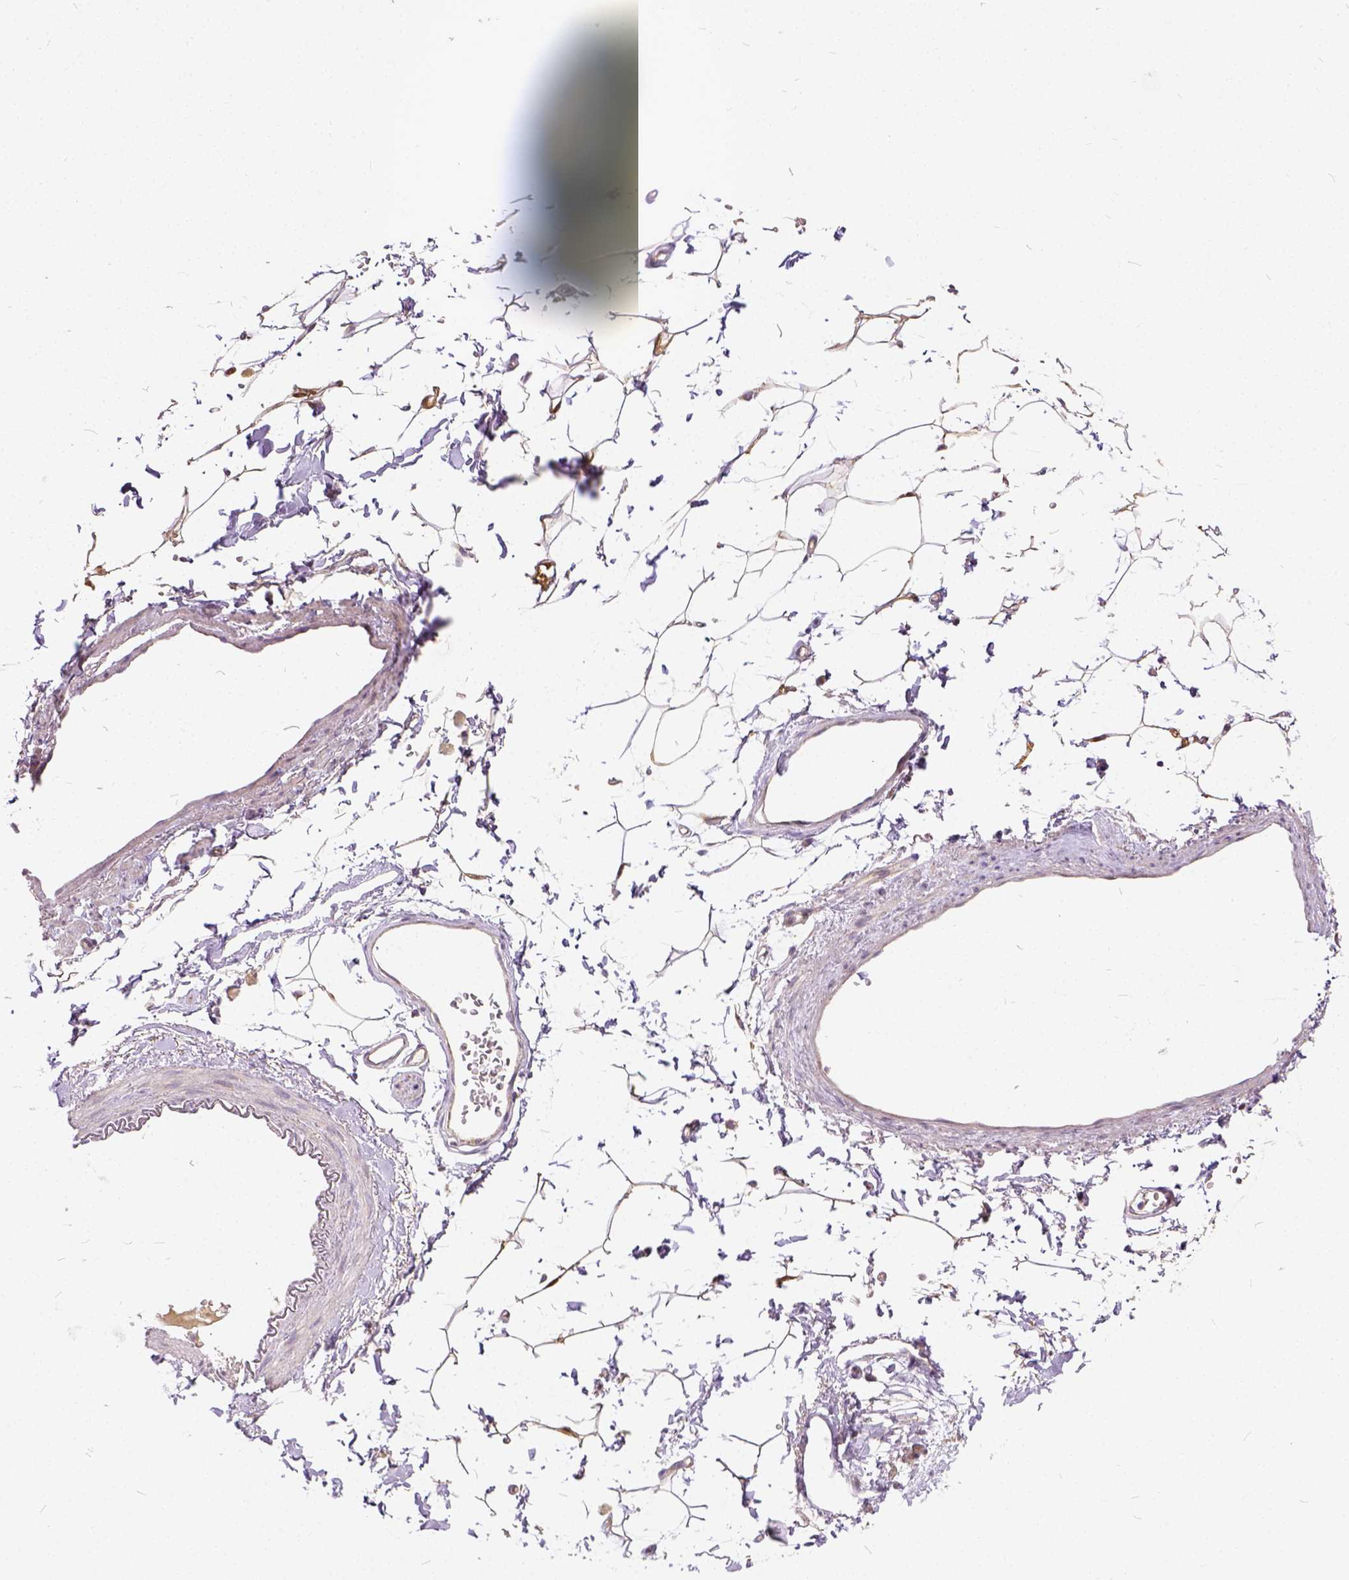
{"staining": {"intensity": "moderate", "quantity": ">75%", "location": "cytoplasmic/membranous"}, "tissue": "adipose tissue", "cell_type": "Adipocytes", "image_type": "normal", "snomed": [{"axis": "morphology", "description": "Normal tissue, NOS"}, {"axis": "topography", "description": "Cartilage tissue"}, {"axis": "topography", "description": "Bronchus"}], "caption": "A brown stain highlights moderate cytoplasmic/membranous positivity of a protein in adipocytes of normal human adipose tissue. (brown staining indicates protein expression, while blue staining denotes nuclei).", "gene": "CADM4", "patient": {"sex": "female", "age": 79}}